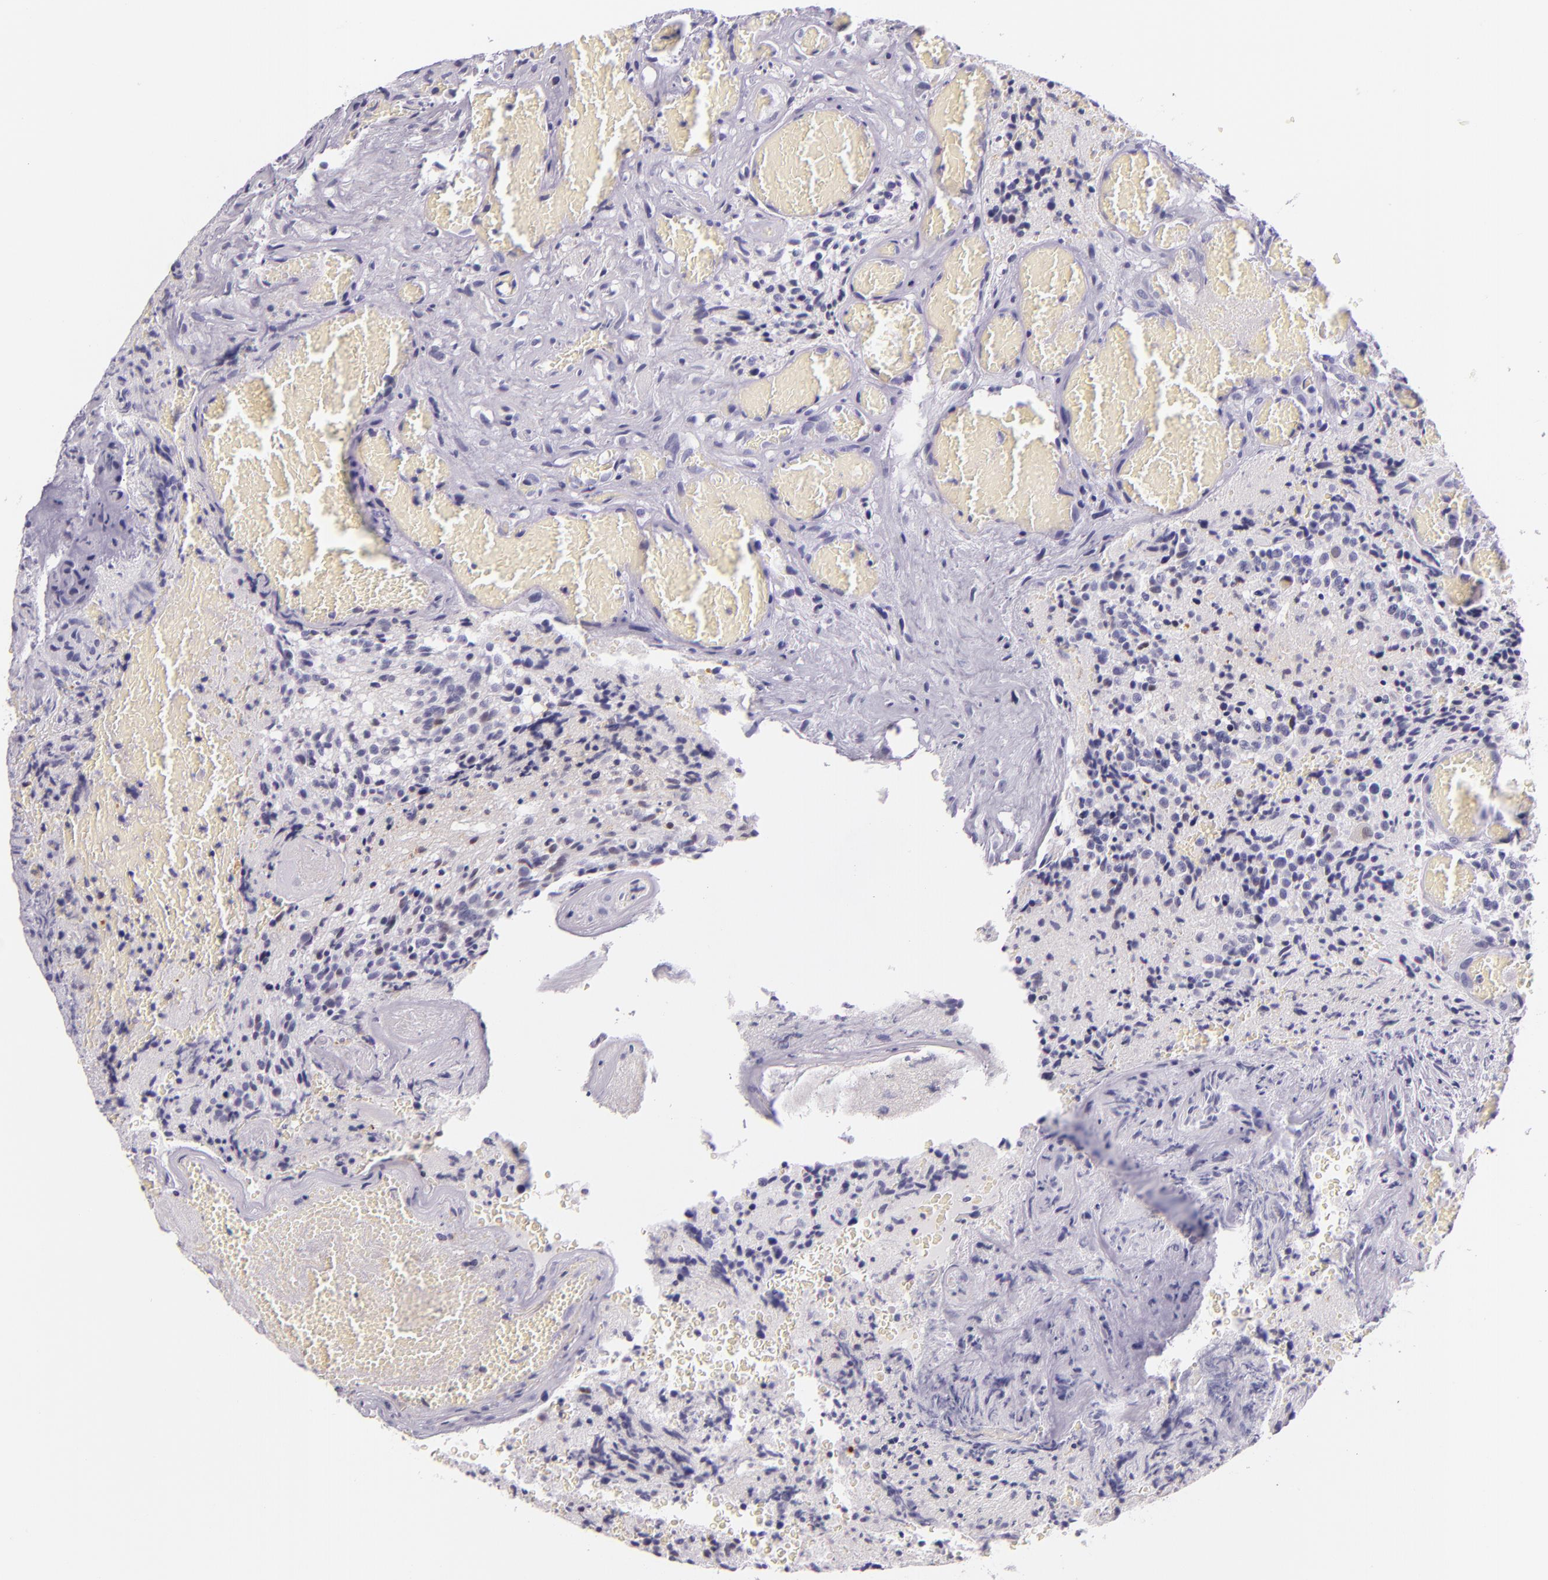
{"staining": {"intensity": "negative", "quantity": "none", "location": "none"}, "tissue": "glioma", "cell_type": "Tumor cells", "image_type": "cancer", "snomed": [{"axis": "morphology", "description": "Glioma, malignant, High grade"}, {"axis": "topography", "description": "Brain"}], "caption": "A high-resolution photomicrograph shows immunohistochemistry (IHC) staining of glioma, which demonstrates no significant expression in tumor cells.", "gene": "HSP90AA1", "patient": {"sex": "male", "age": 36}}